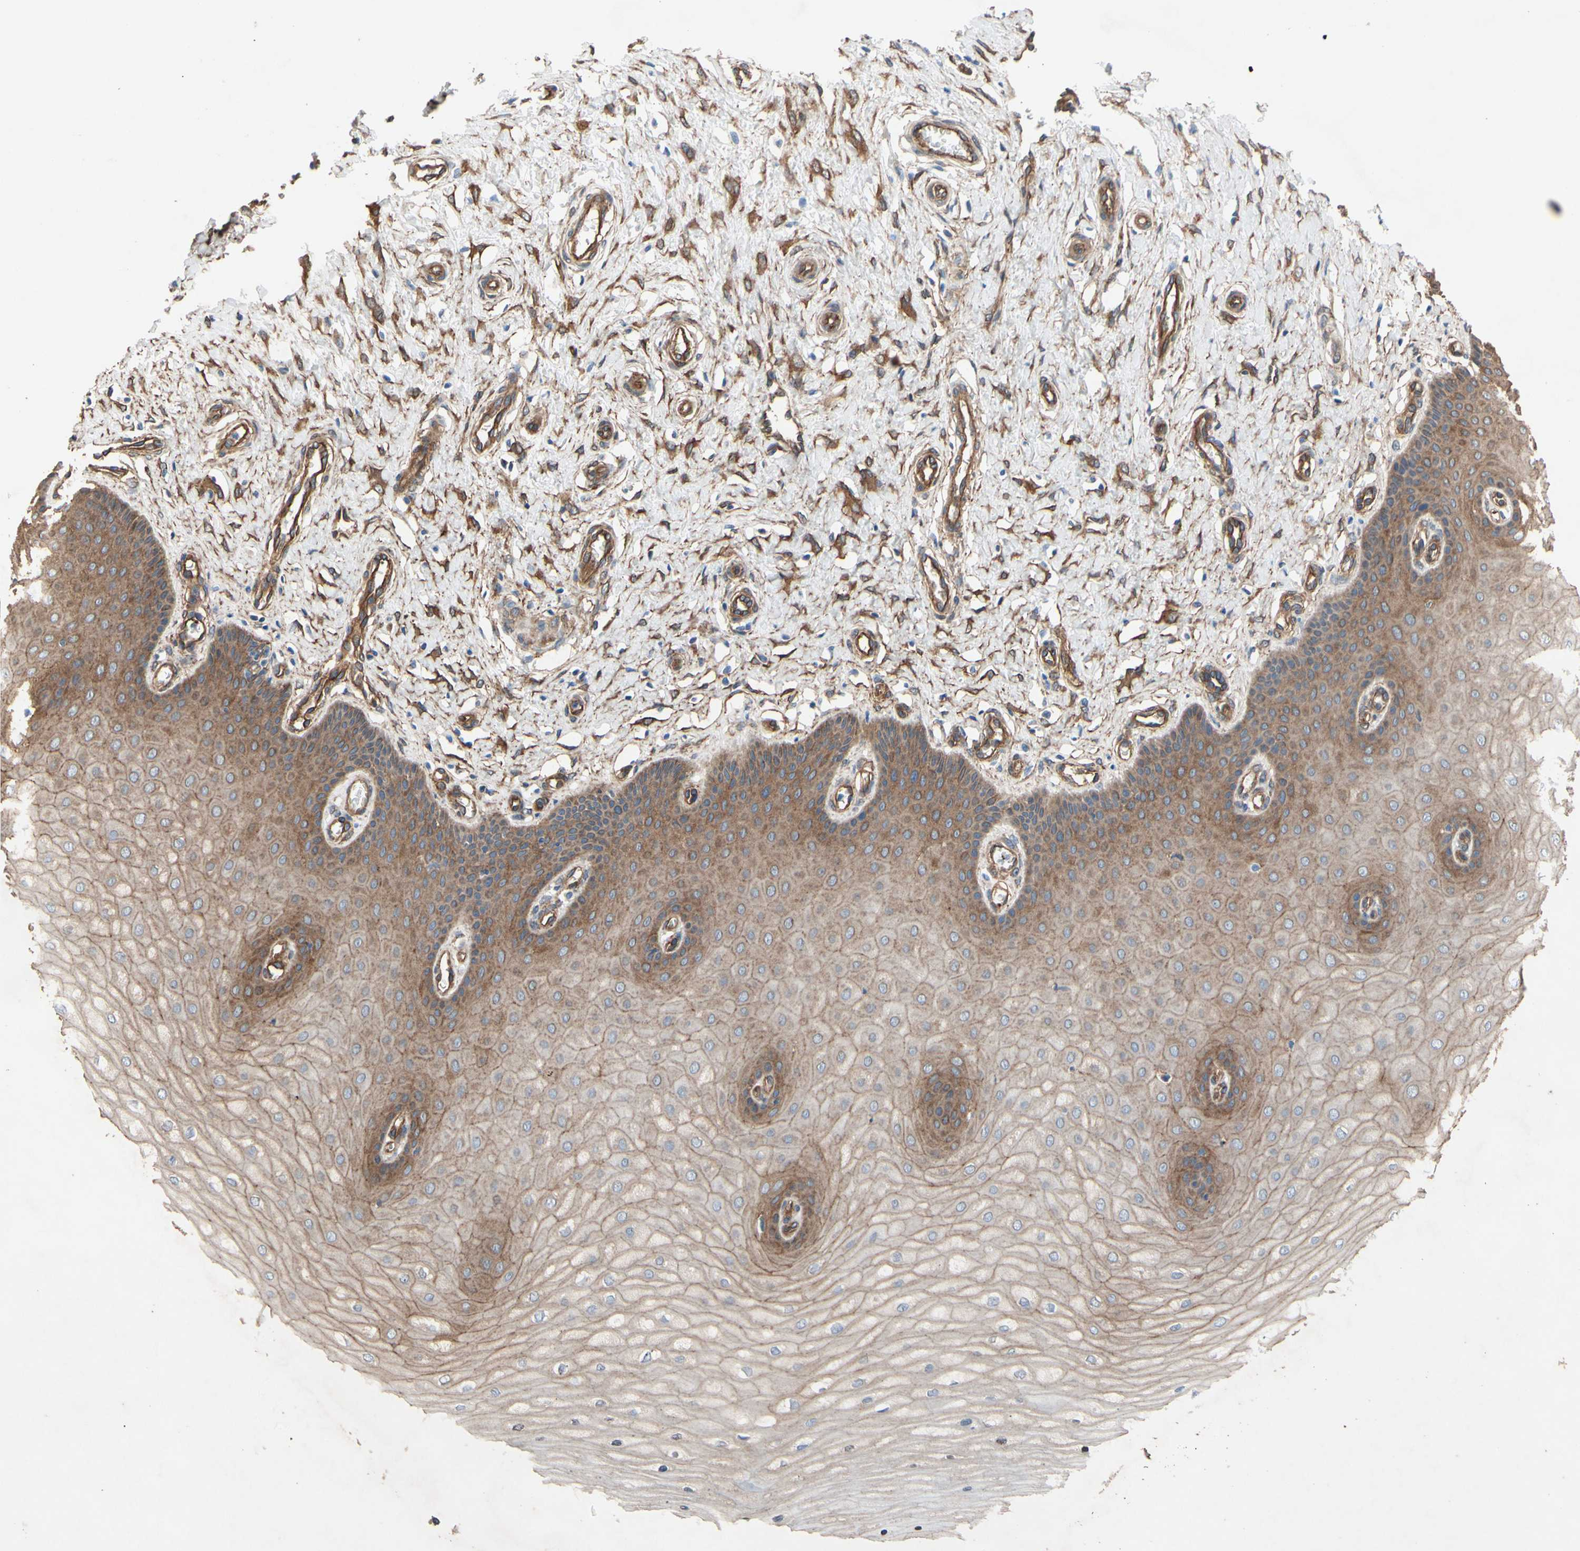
{"staining": {"intensity": "weak", "quantity": ">75%", "location": "cytoplasmic/membranous"}, "tissue": "cervix", "cell_type": "Glandular cells", "image_type": "normal", "snomed": [{"axis": "morphology", "description": "Normal tissue, NOS"}, {"axis": "topography", "description": "Cervix"}], "caption": "Protein staining of benign cervix shows weak cytoplasmic/membranous expression in approximately >75% of glandular cells. (brown staining indicates protein expression, while blue staining denotes nuclei).", "gene": "CTTNBP2", "patient": {"sex": "female", "age": 55}}